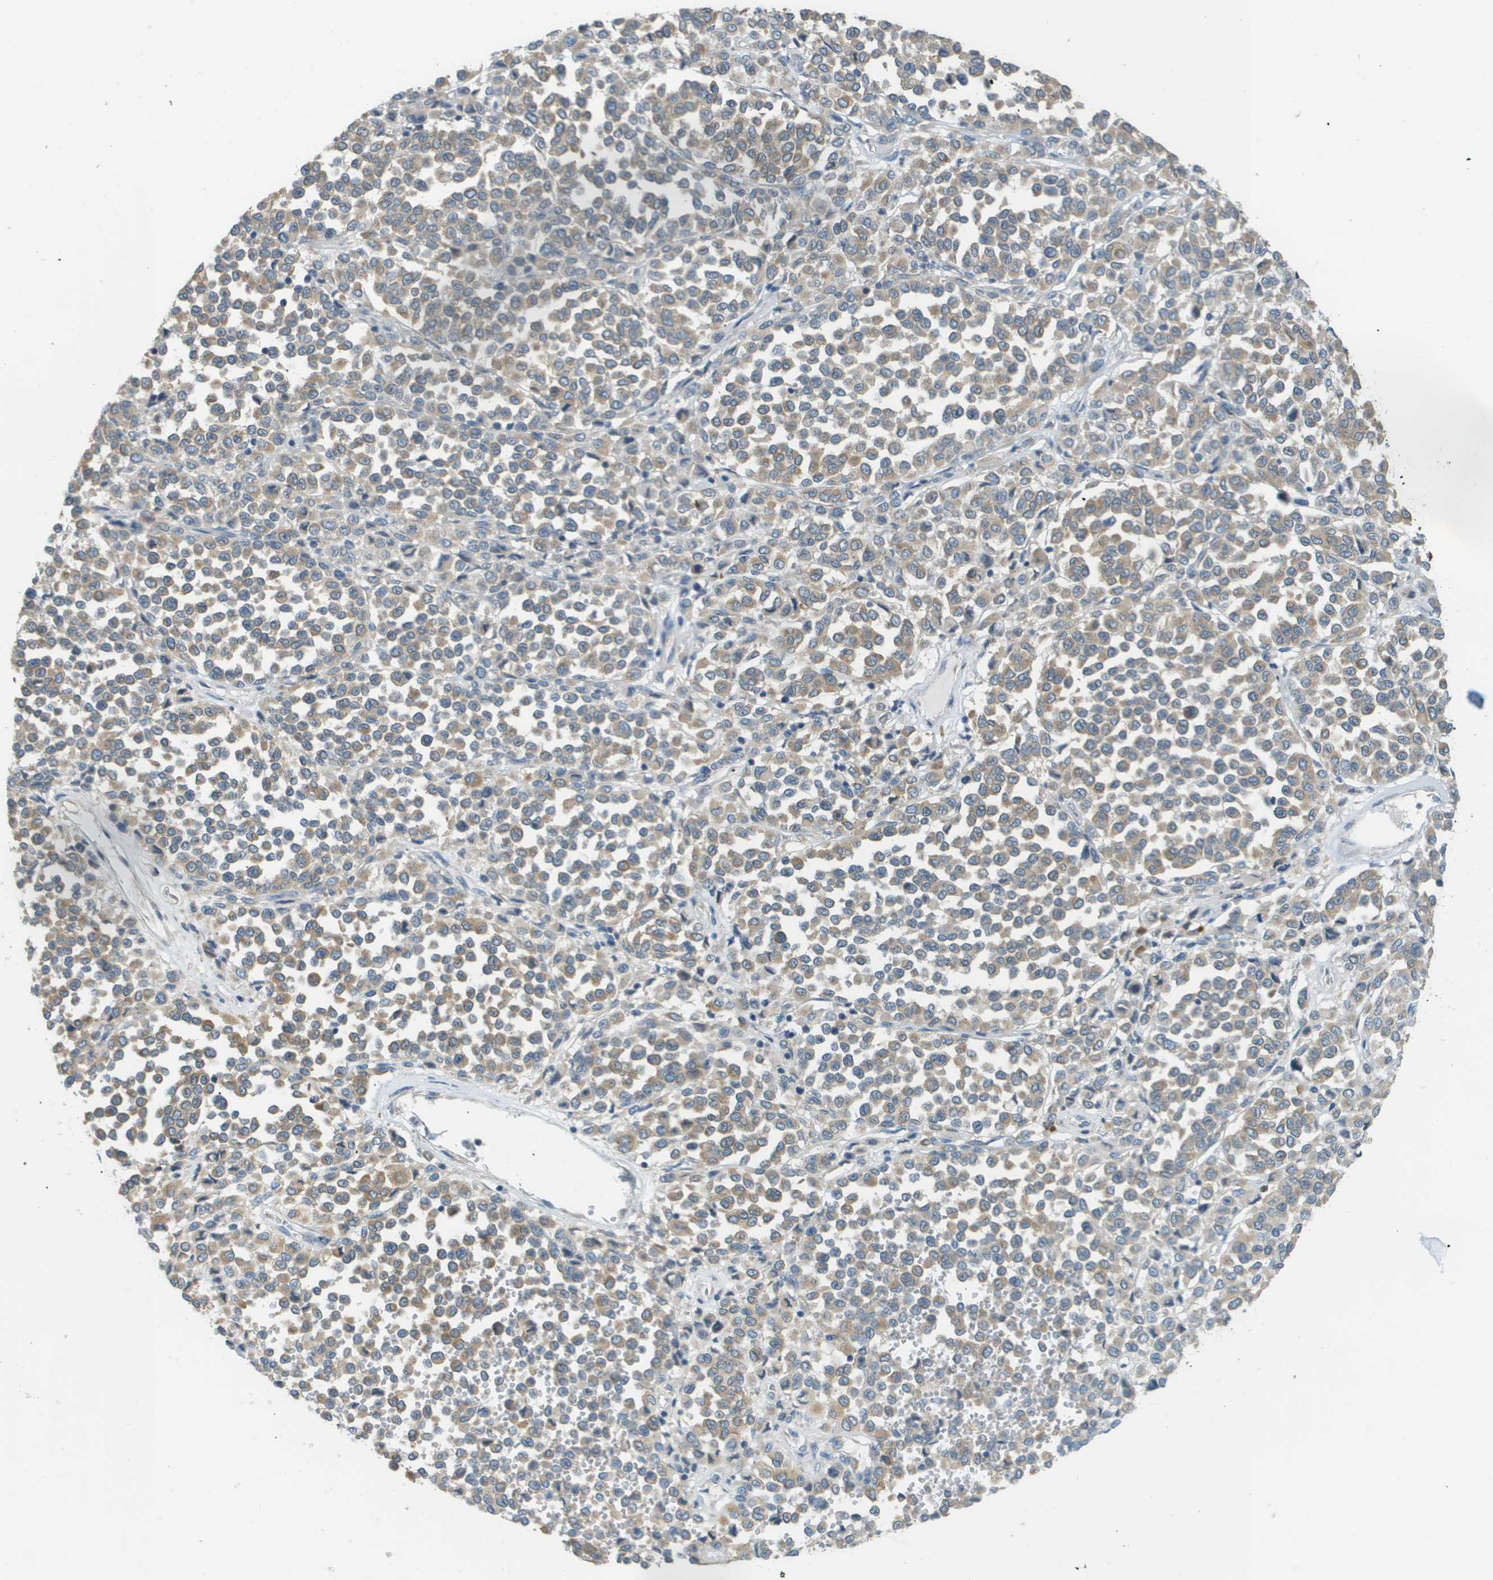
{"staining": {"intensity": "weak", "quantity": "25%-75%", "location": "cytoplasmic/membranous"}, "tissue": "melanoma", "cell_type": "Tumor cells", "image_type": "cancer", "snomed": [{"axis": "morphology", "description": "Malignant melanoma, Metastatic site"}, {"axis": "topography", "description": "Pancreas"}], "caption": "Approximately 25%-75% of tumor cells in human melanoma reveal weak cytoplasmic/membranous protein expression as visualized by brown immunohistochemical staining.", "gene": "DNAJB11", "patient": {"sex": "female", "age": 30}}